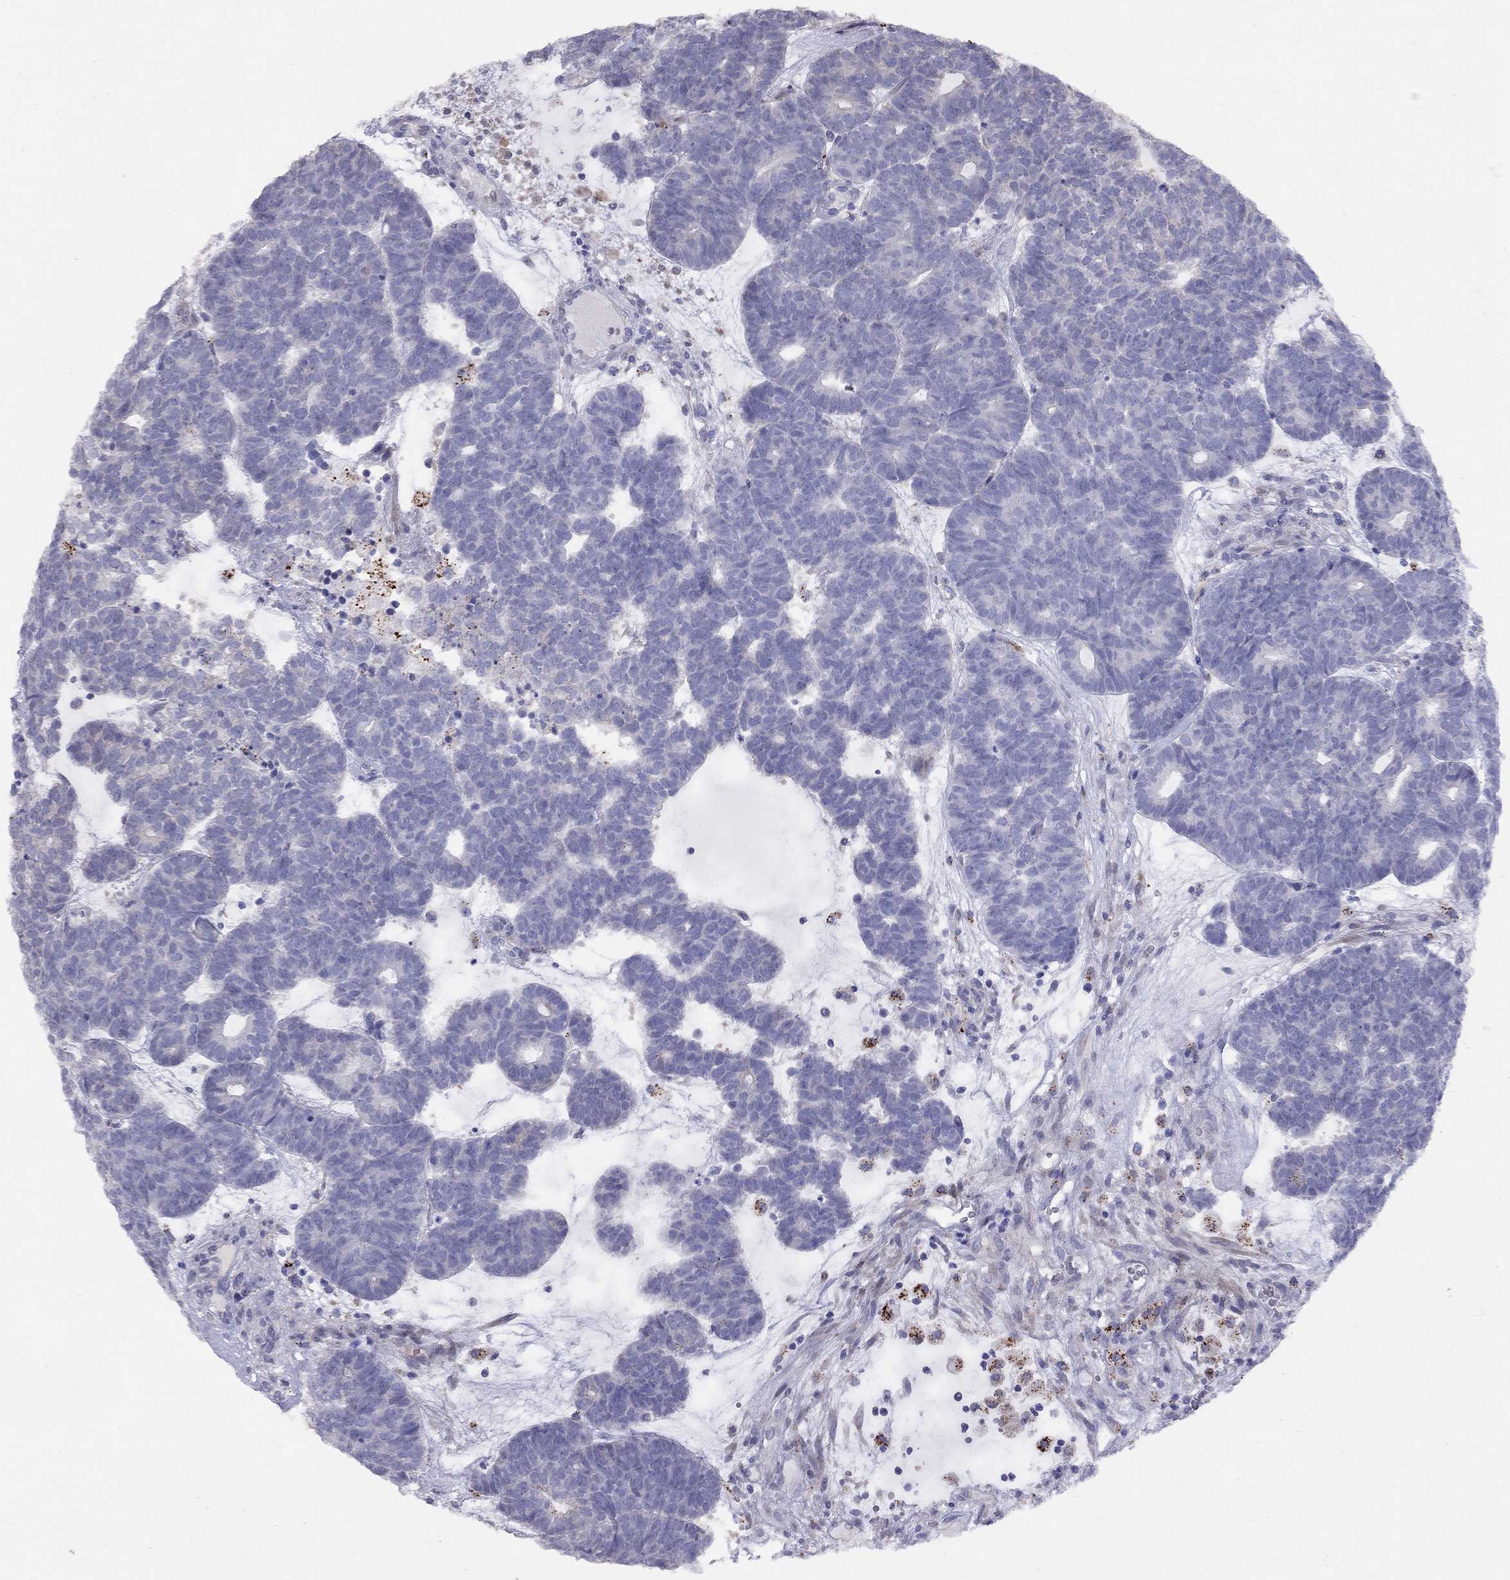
{"staining": {"intensity": "negative", "quantity": "none", "location": "none"}, "tissue": "head and neck cancer", "cell_type": "Tumor cells", "image_type": "cancer", "snomed": [{"axis": "morphology", "description": "Adenocarcinoma, NOS"}, {"axis": "topography", "description": "Head-Neck"}], "caption": "DAB immunohistochemical staining of head and neck cancer (adenocarcinoma) demonstrates no significant expression in tumor cells.", "gene": "MAGEB4", "patient": {"sex": "female", "age": 81}}